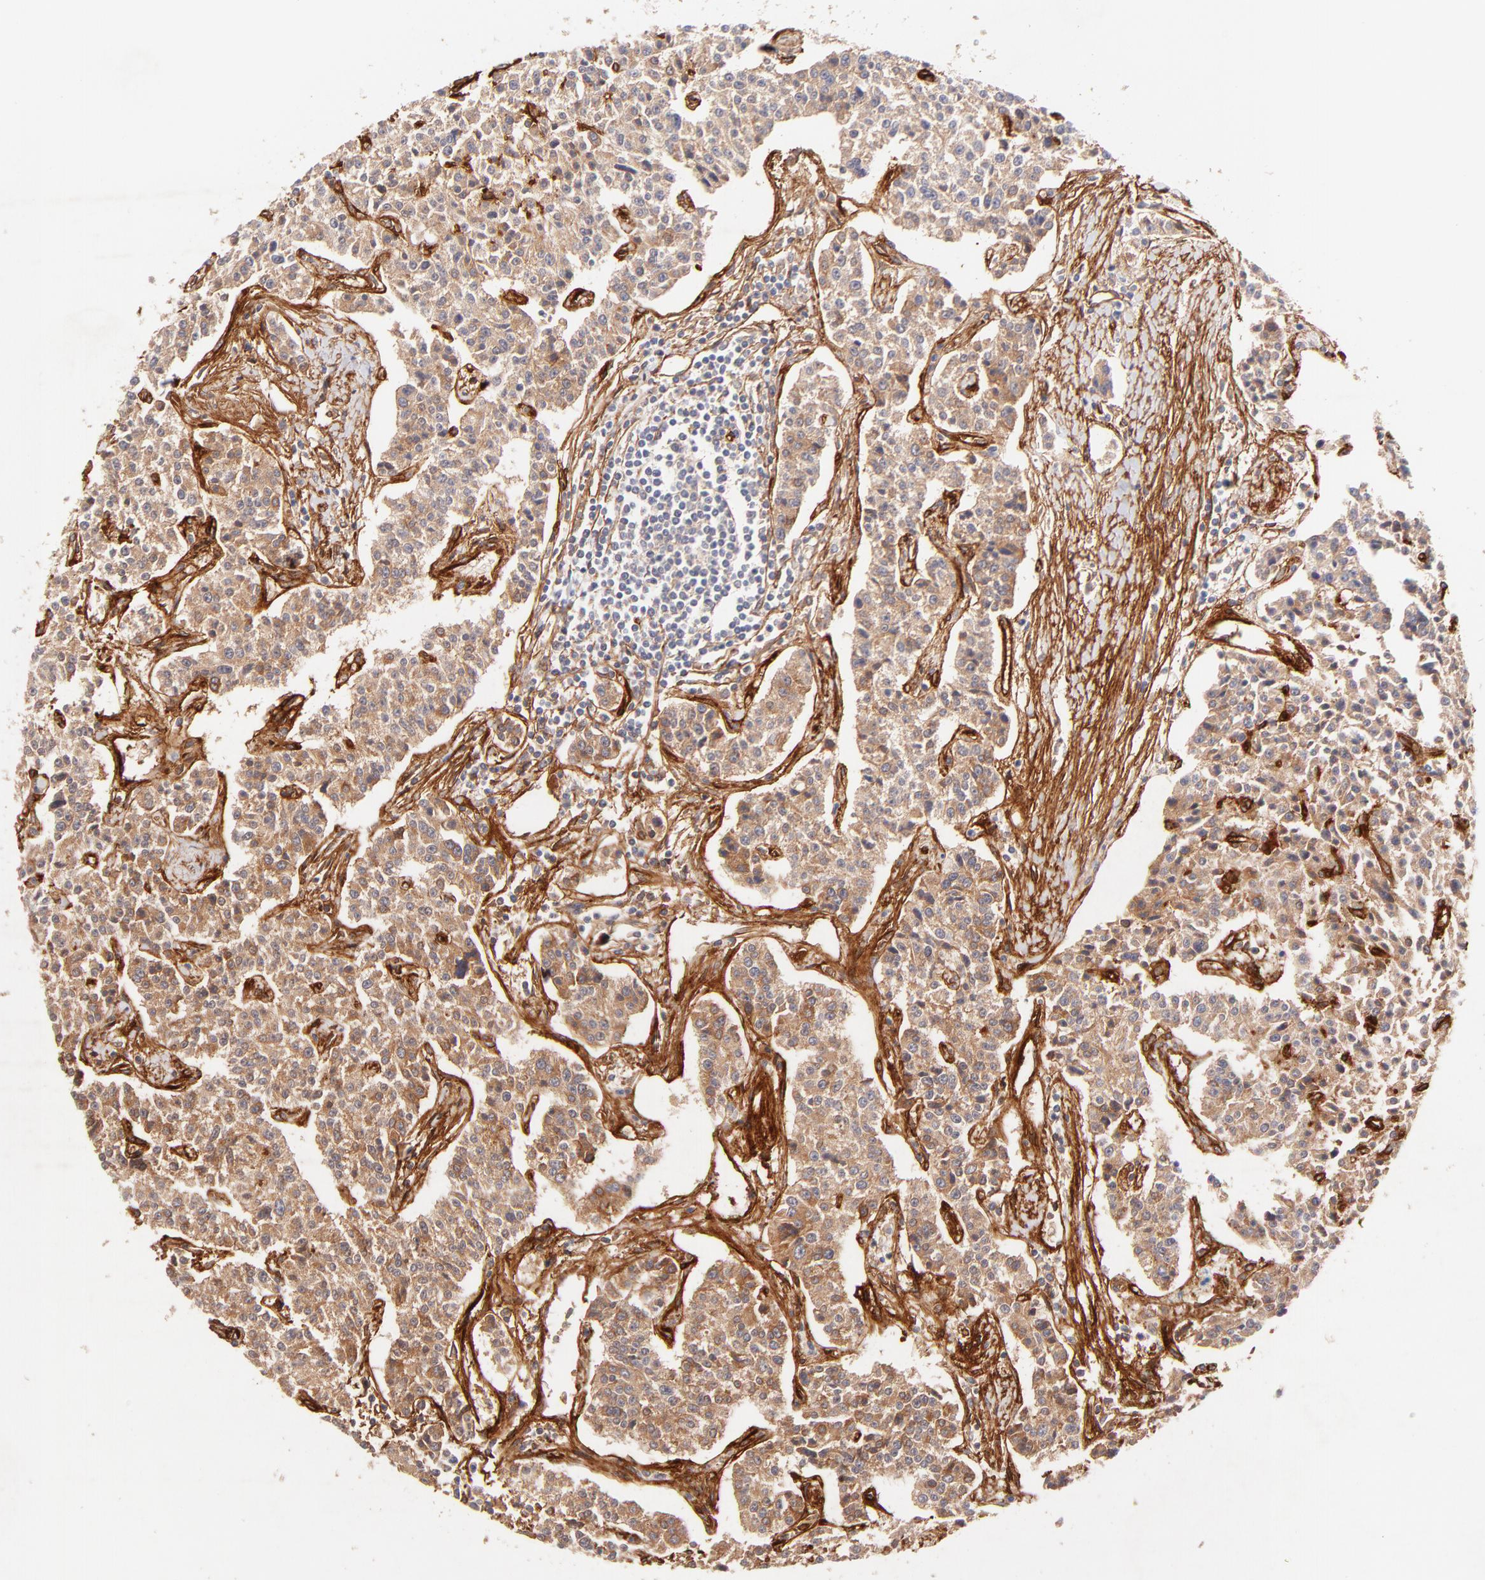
{"staining": {"intensity": "weak", "quantity": ">75%", "location": "cytoplasmic/membranous"}, "tissue": "carcinoid", "cell_type": "Tumor cells", "image_type": "cancer", "snomed": [{"axis": "morphology", "description": "Carcinoid, malignant, NOS"}, {"axis": "topography", "description": "Stomach"}], "caption": "Protein staining by IHC exhibits weak cytoplasmic/membranous positivity in about >75% of tumor cells in carcinoid.", "gene": "ITGB1", "patient": {"sex": "female", "age": 76}}